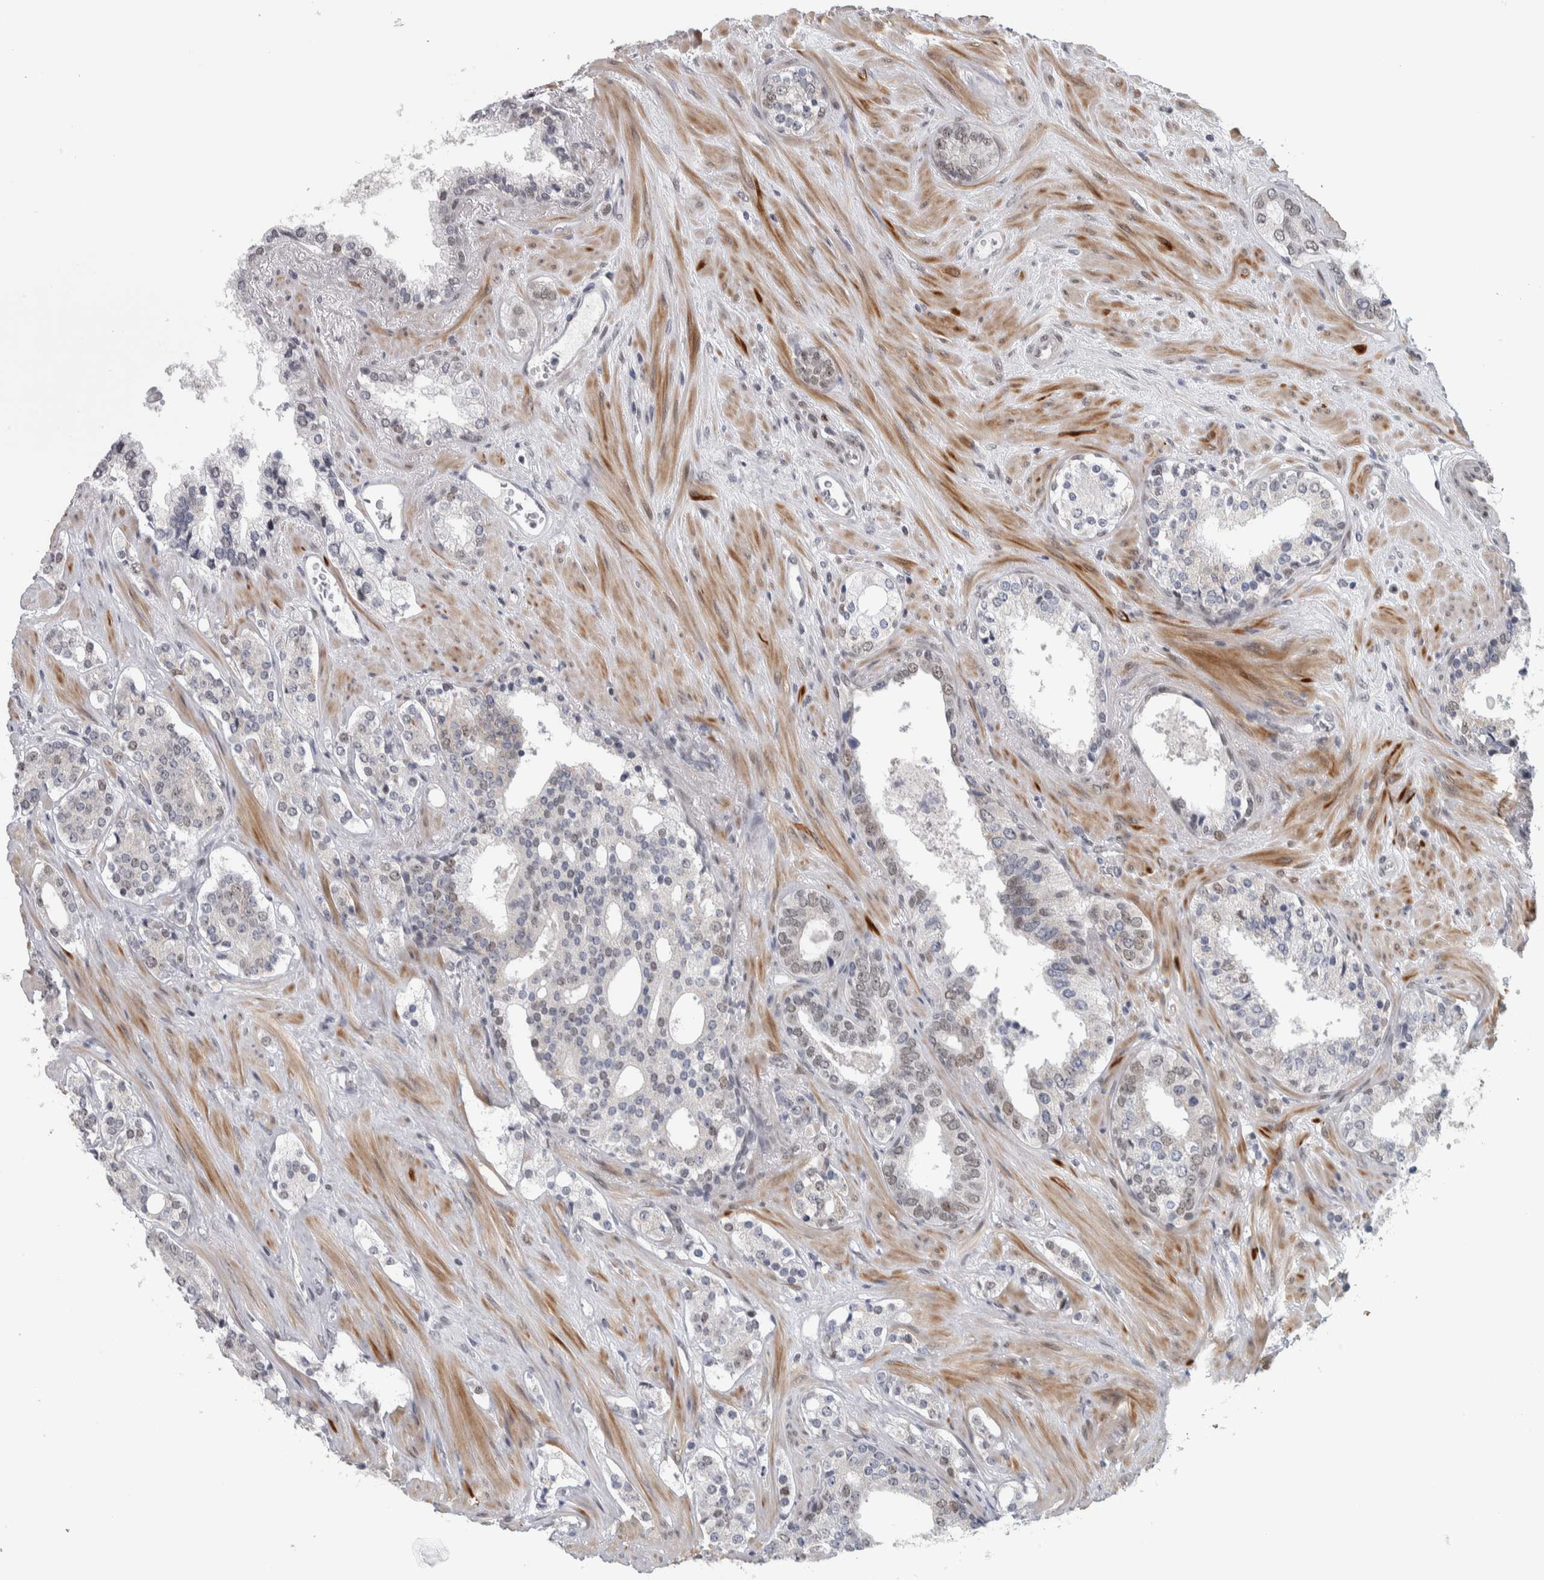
{"staining": {"intensity": "weak", "quantity": "<25%", "location": "nuclear"}, "tissue": "prostate cancer", "cell_type": "Tumor cells", "image_type": "cancer", "snomed": [{"axis": "morphology", "description": "Adenocarcinoma, High grade"}, {"axis": "topography", "description": "Prostate"}], "caption": "The image exhibits no significant staining in tumor cells of prostate cancer.", "gene": "HEXIM2", "patient": {"sex": "male", "age": 71}}